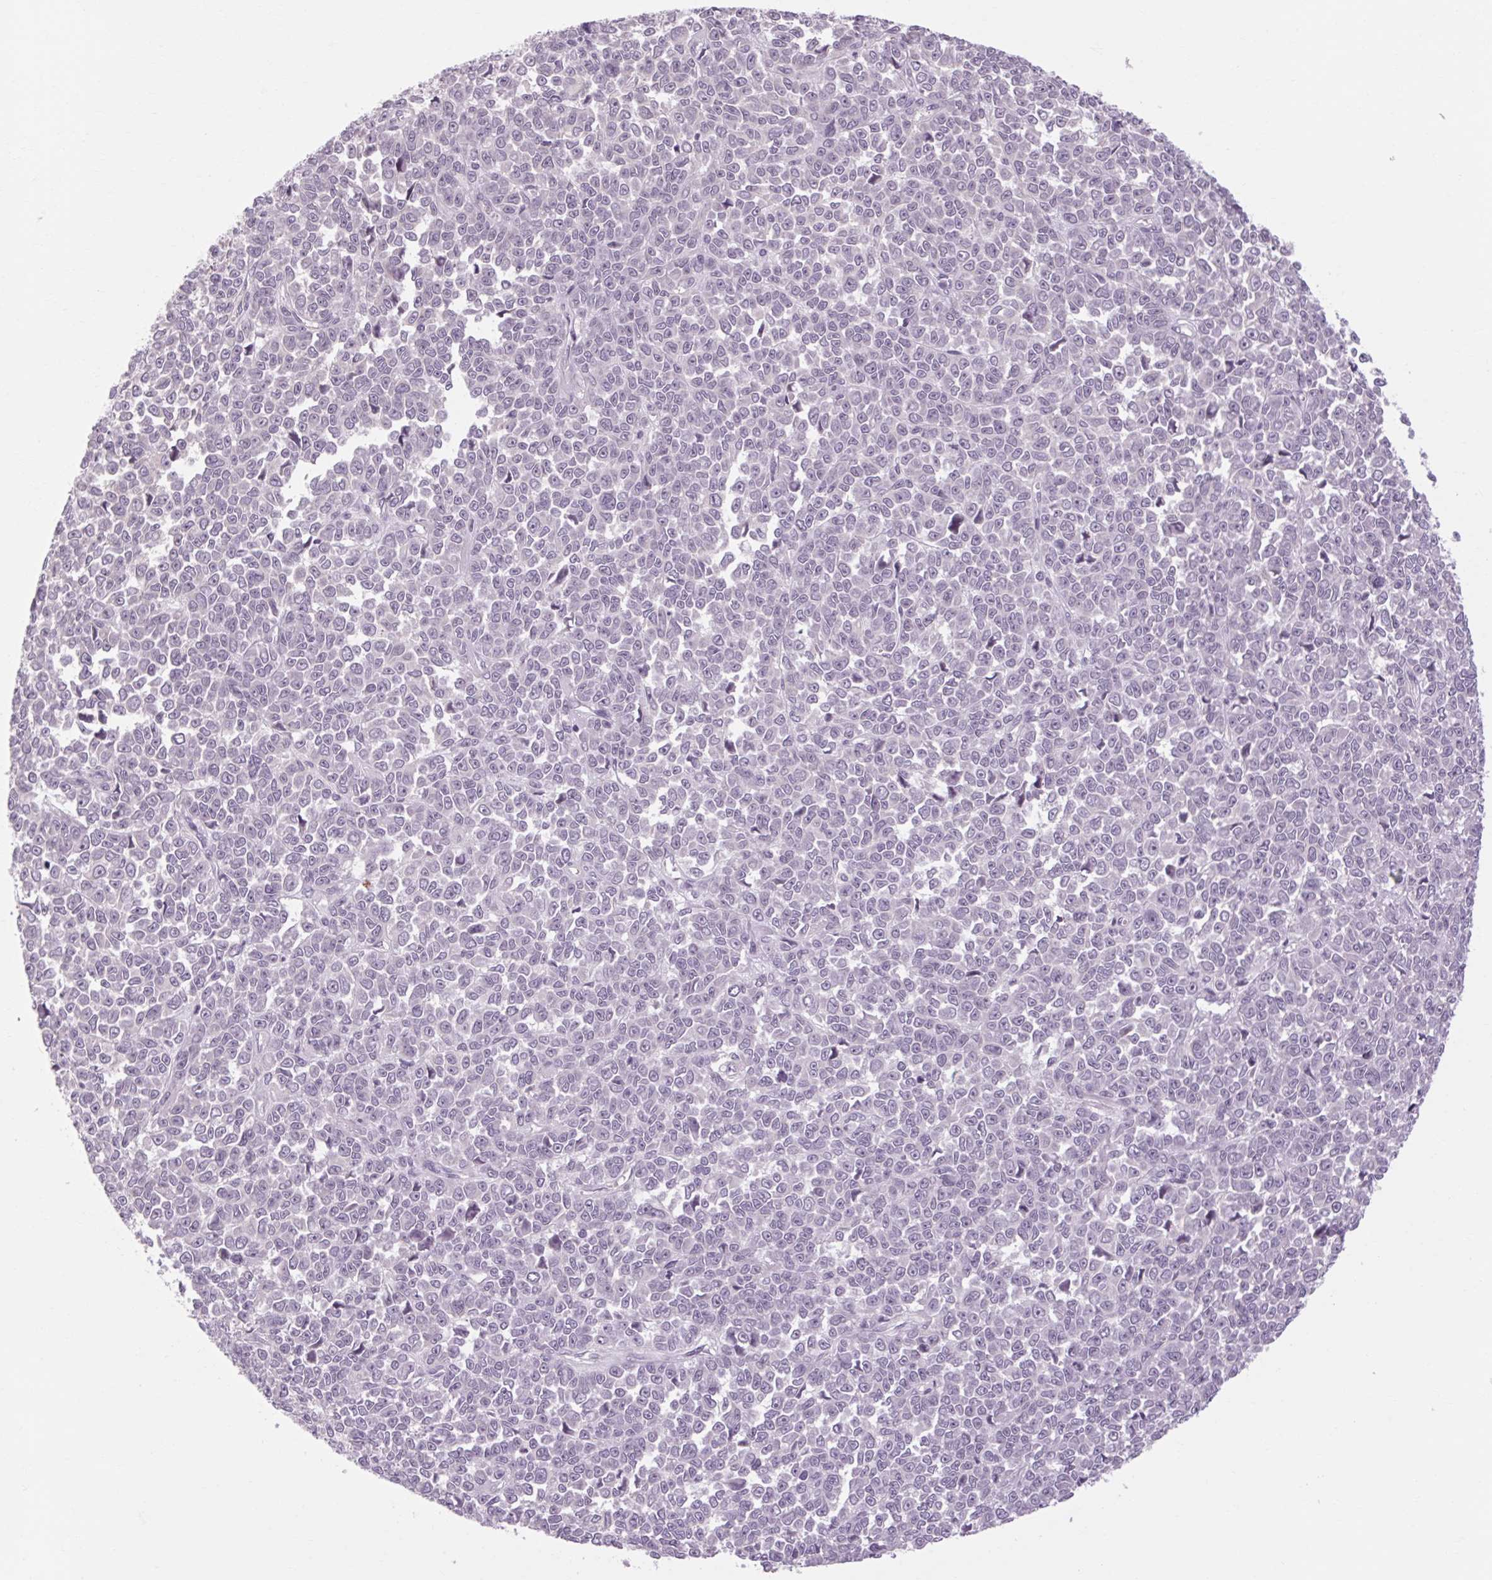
{"staining": {"intensity": "negative", "quantity": "none", "location": "none"}, "tissue": "melanoma", "cell_type": "Tumor cells", "image_type": "cancer", "snomed": [{"axis": "morphology", "description": "Malignant melanoma, NOS"}, {"axis": "topography", "description": "Skin"}], "caption": "Immunohistochemistry of melanoma demonstrates no expression in tumor cells.", "gene": "KLHL40", "patient": {"sex": "female", "age": 95}}